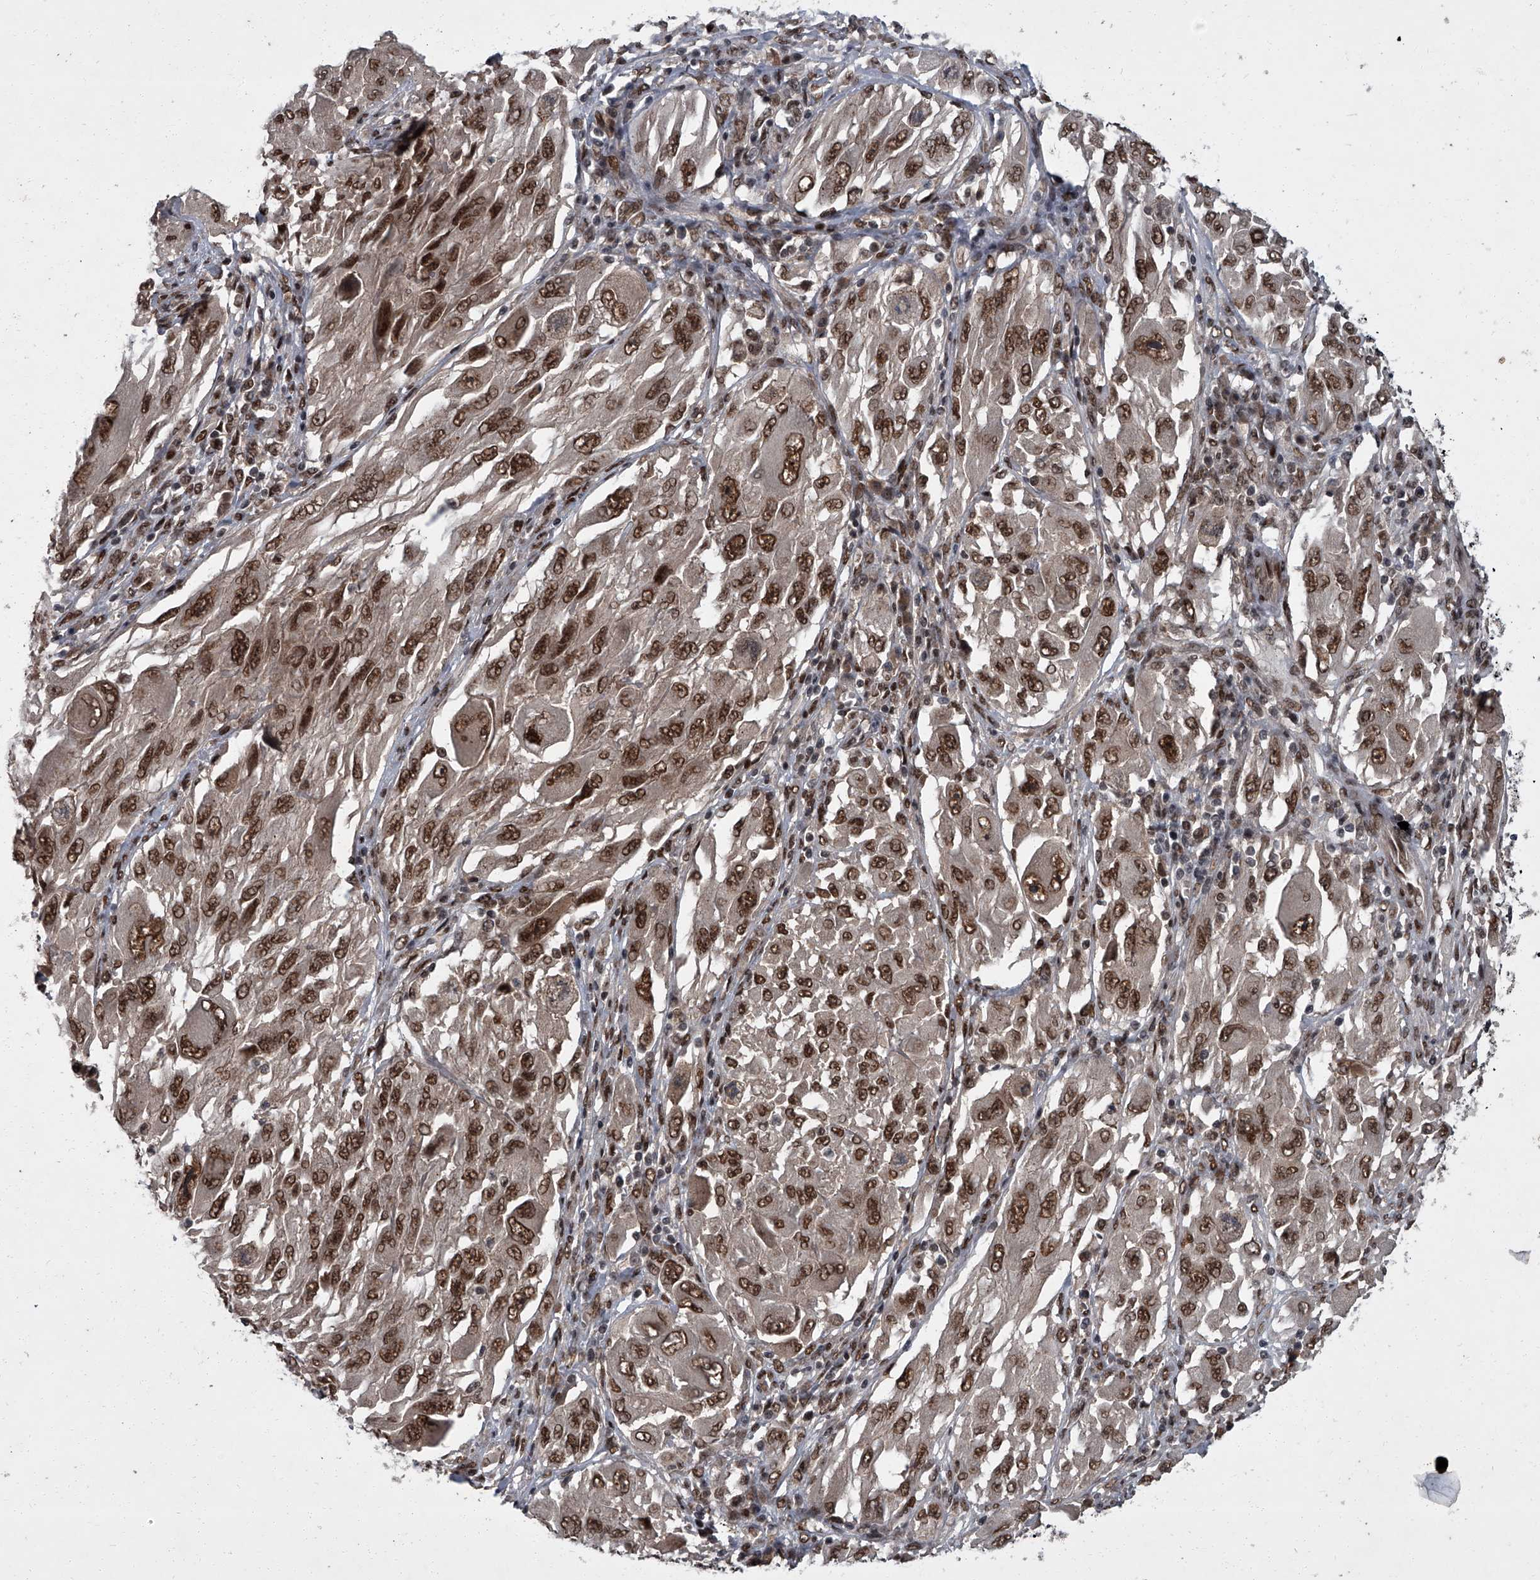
{"staining": {"intensity": "moderate", "quantity": ">75%", "location": "nuclear"}, "tissue": "melanoma", "cell_type": "Tumor cells", "image_type": "cancer", "snomed": [{"axis": "morphology", "description": "Malignant melanoma, NOS"}, {"axis": "topography", "description": "Skin"}], "caption": "Protein expression analysis of human malignant melanoma reveals moderate nuclear positivity in approximately >75% of tumor cells.", "gene": "ZNF518B", "patient": {"sex": "female", "age": 91}}